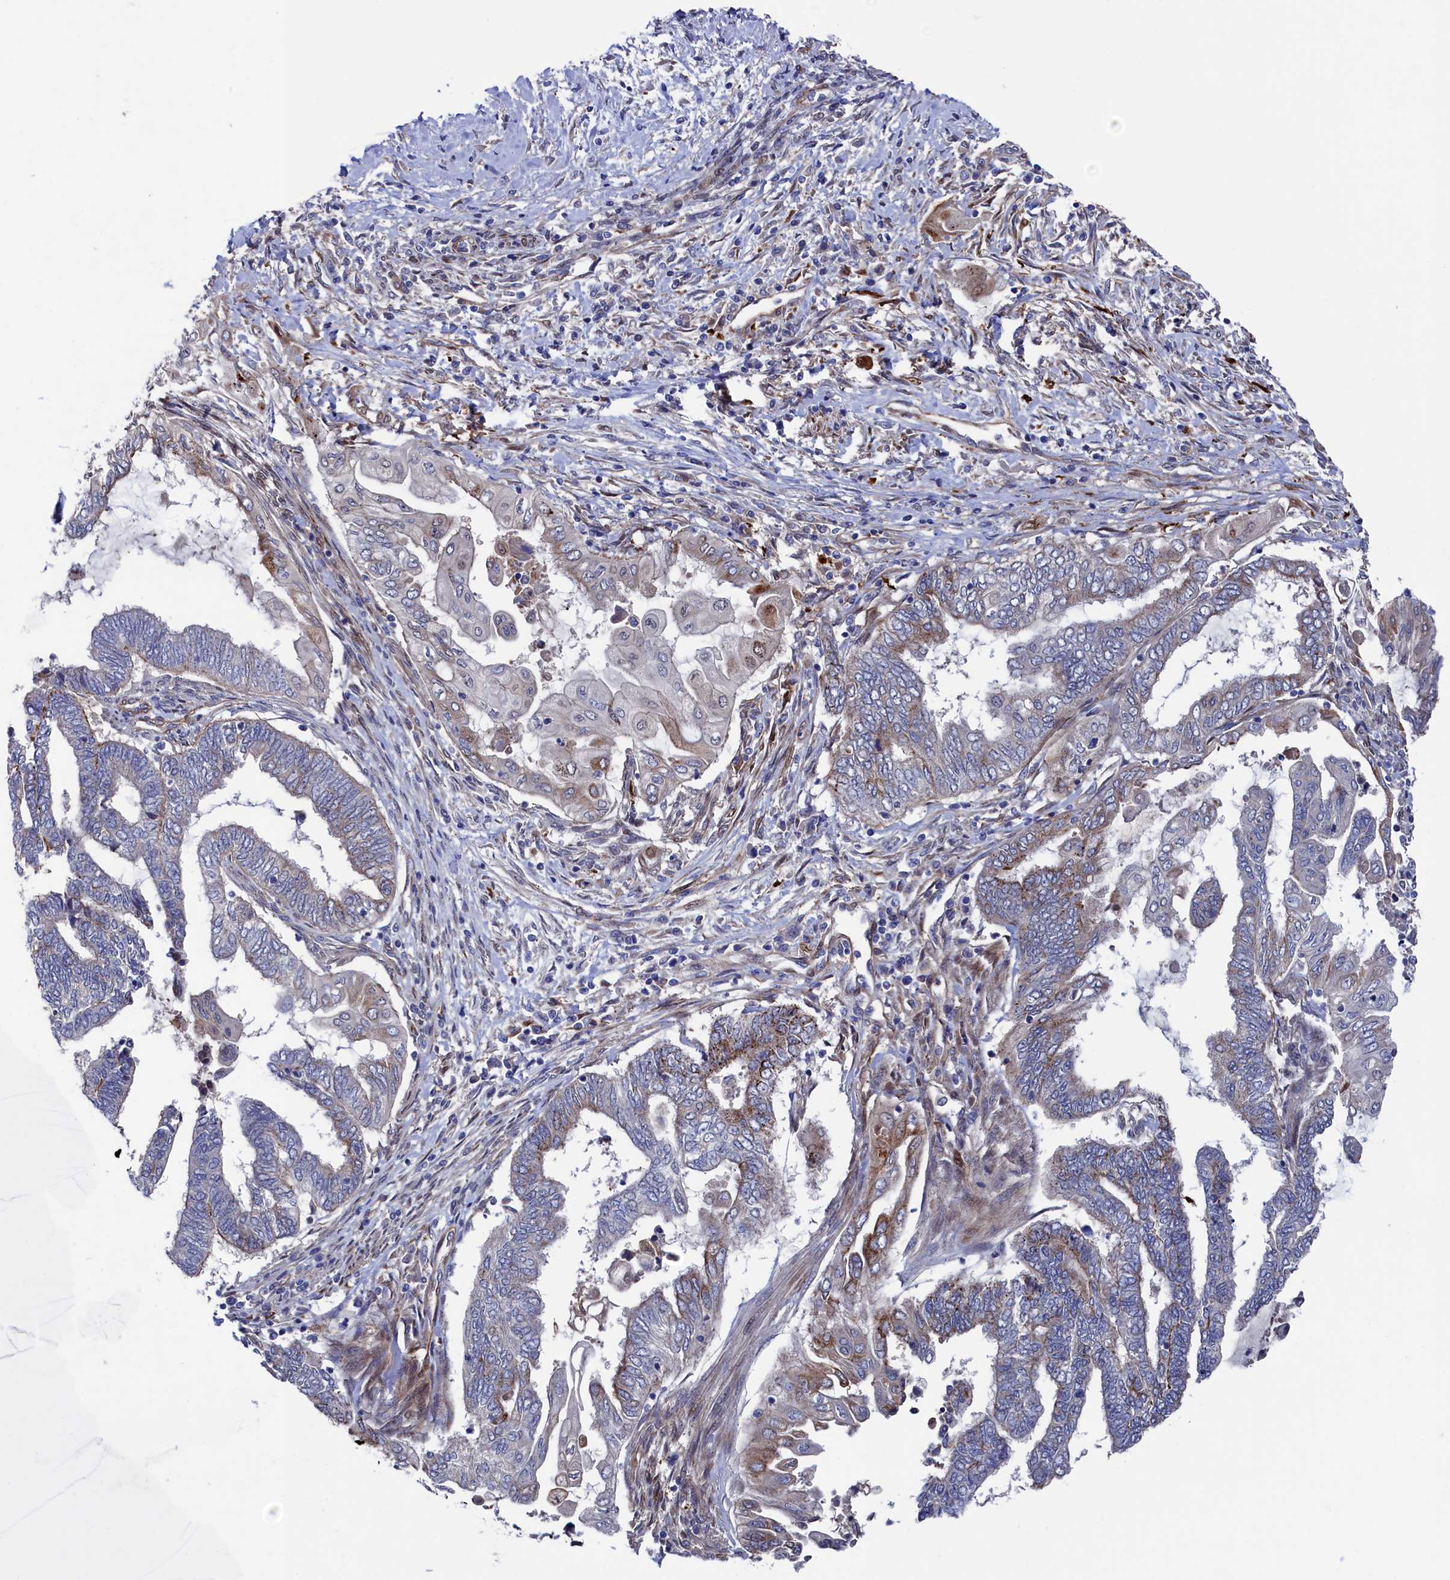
{"staining": {"intensity": "moderate", "quantity": "<25%", "location": "cytoplasmic/membranous"}, "tissue": "endometrial cancer", "cell_type": "Tumor cells", "image_type": "cancer", "snomed": [{"axis": "morphology", "description": "Adenocarcinoma, NOS"}, {"axis": "topography", "description": "Uterus"}, {"axis": "topography", "description": "Endometrium"}], "caption": "Protein analysis of adenocarcinoma (endometrial) tissue demonstrates moderate cytoplasmic/membranous positivity in about <25% of tumor cells.", "gene": "ZNF891", "patient": {"sex": "female", "age": 70}}